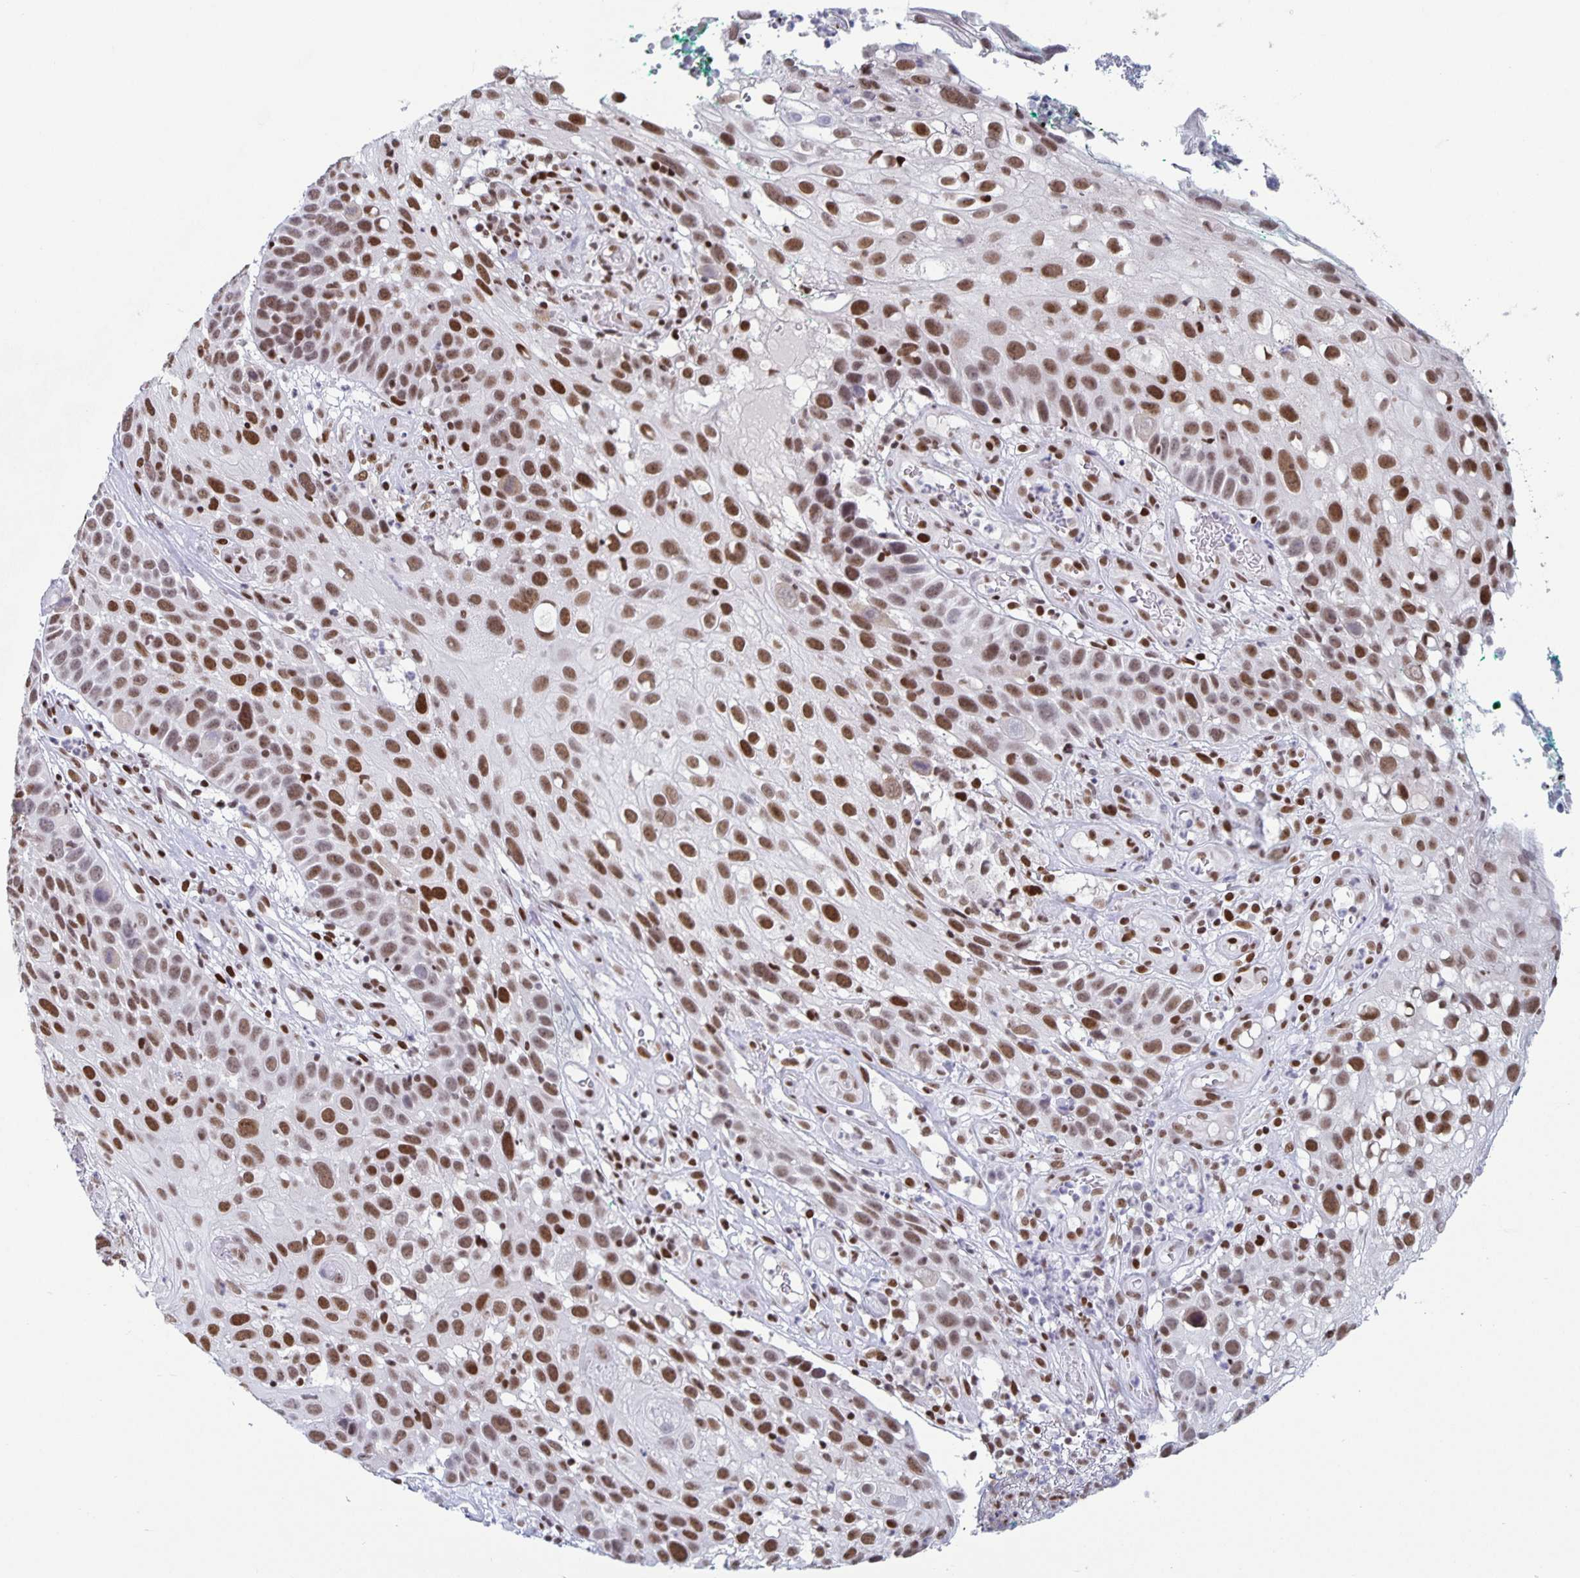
{"staining": {"intensity": "strong", "quantity": ">75%", "location": "nuclear"}, "tissue": "skin cancer", "cell_type": "Tumor cells", "image_type": "cancer", "snomed": [{"axis": "morphology", "description": "Squamous cell carcinoma, NOS"}, {"axis": "topography", "description": "Skin"}], "caption": "Immunohistochemical staining of human skin squamous cell carcinoma demonstrates high levels of strong nuclear protein expression in about >75% of tumor cells.", "gene": "JUND", "patient": {"sex": "male", "age": 92}}